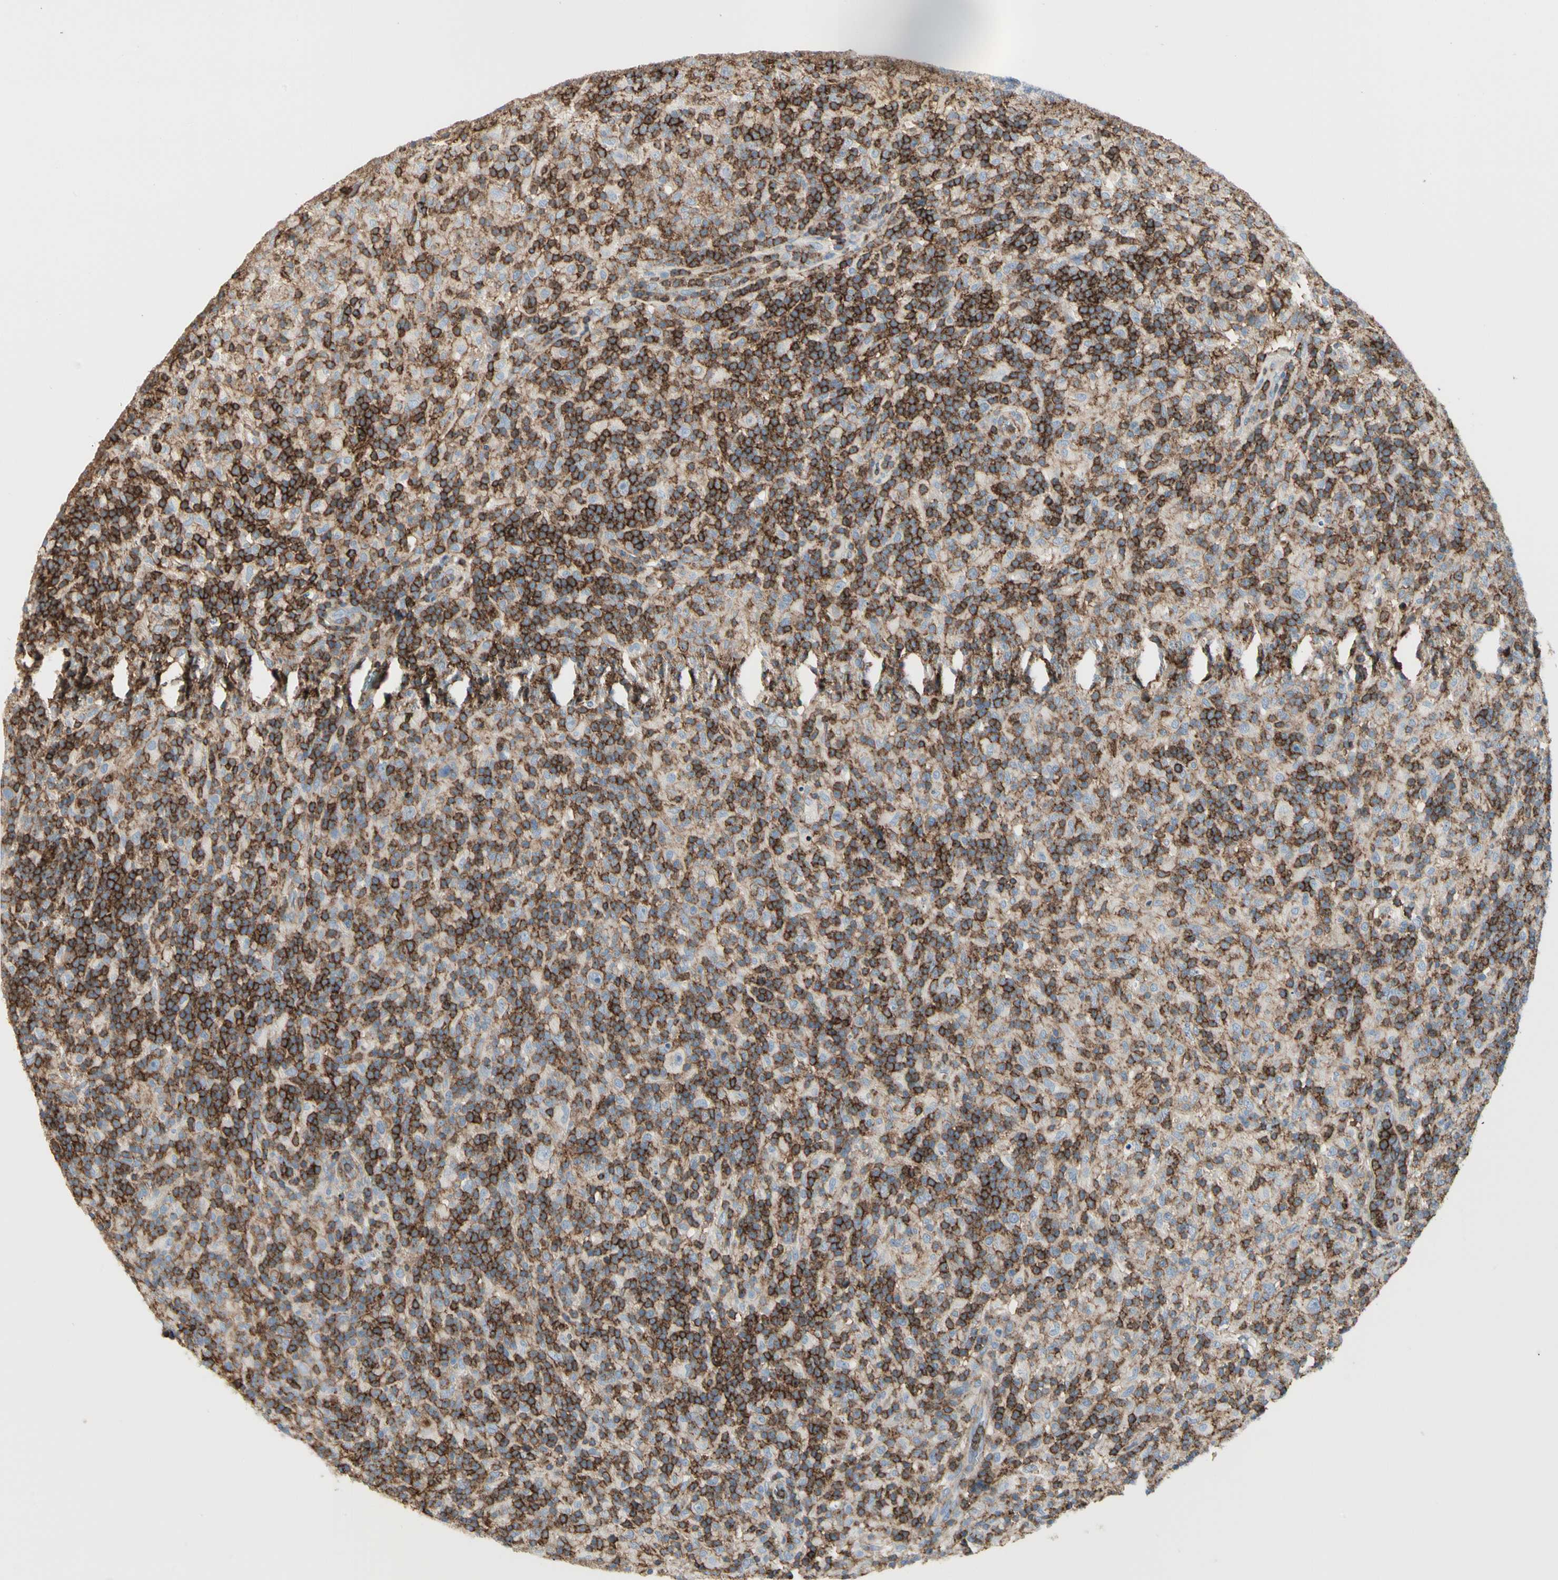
{"staining": {"intensity": "negative", "quantity": "none", "location": "none"}, "tissue": "lymphoma", "cell_type": "Tumor cells", "image_type": "cancer", "snomed": [{"axis": "morphology", "description": "Hodgkin's disease, NOS"}, {"axis": "topography", "description": "Lymph node"}], "caption": "An immunohistochemistry photomicrograph of Hodgkin's disease is shown. There is no staining in tumor cells of Hodgkin's disease.", "gene": "CLEC2B", "patient": {"sex": "male", "age": 70}}